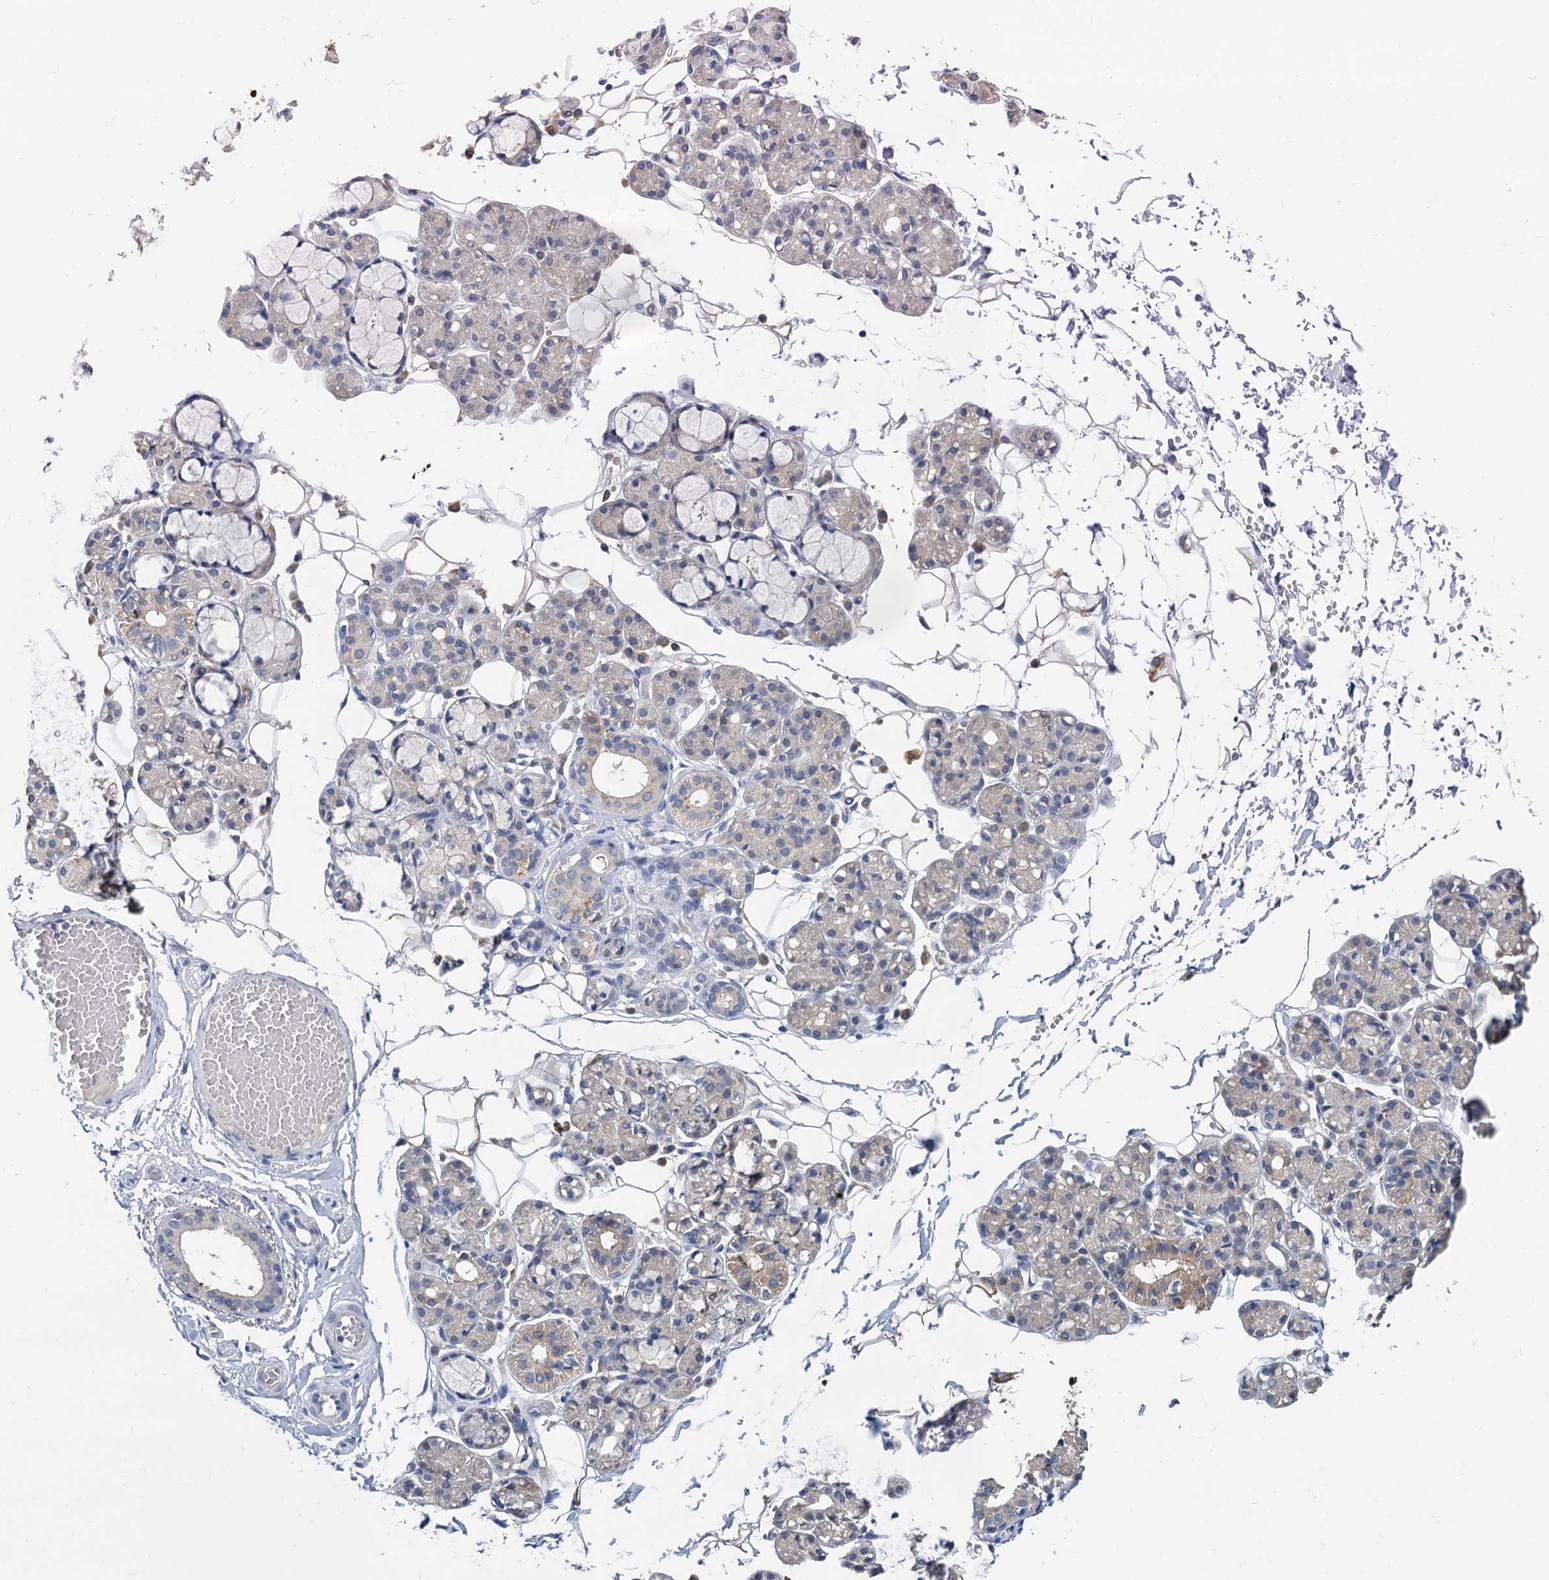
{"staining": {"intensity": "negative", "quantity": "none", "location": "none"}, "tissue": "salivary gland", "cell_type": "Glandular cells", "image_type": "normal", "snomed": [{"axis": "morphology", "description": "Normal tissue, NOS"}, {"axis": "topography", "description": "Salivary gland"}], "caption": "Salivary gland stained for a protein using immunohistochemistry demonstrates no staining glandular cells.", "gene": "ANKRD42", "patient": {"sex": "male", "age": 63}}